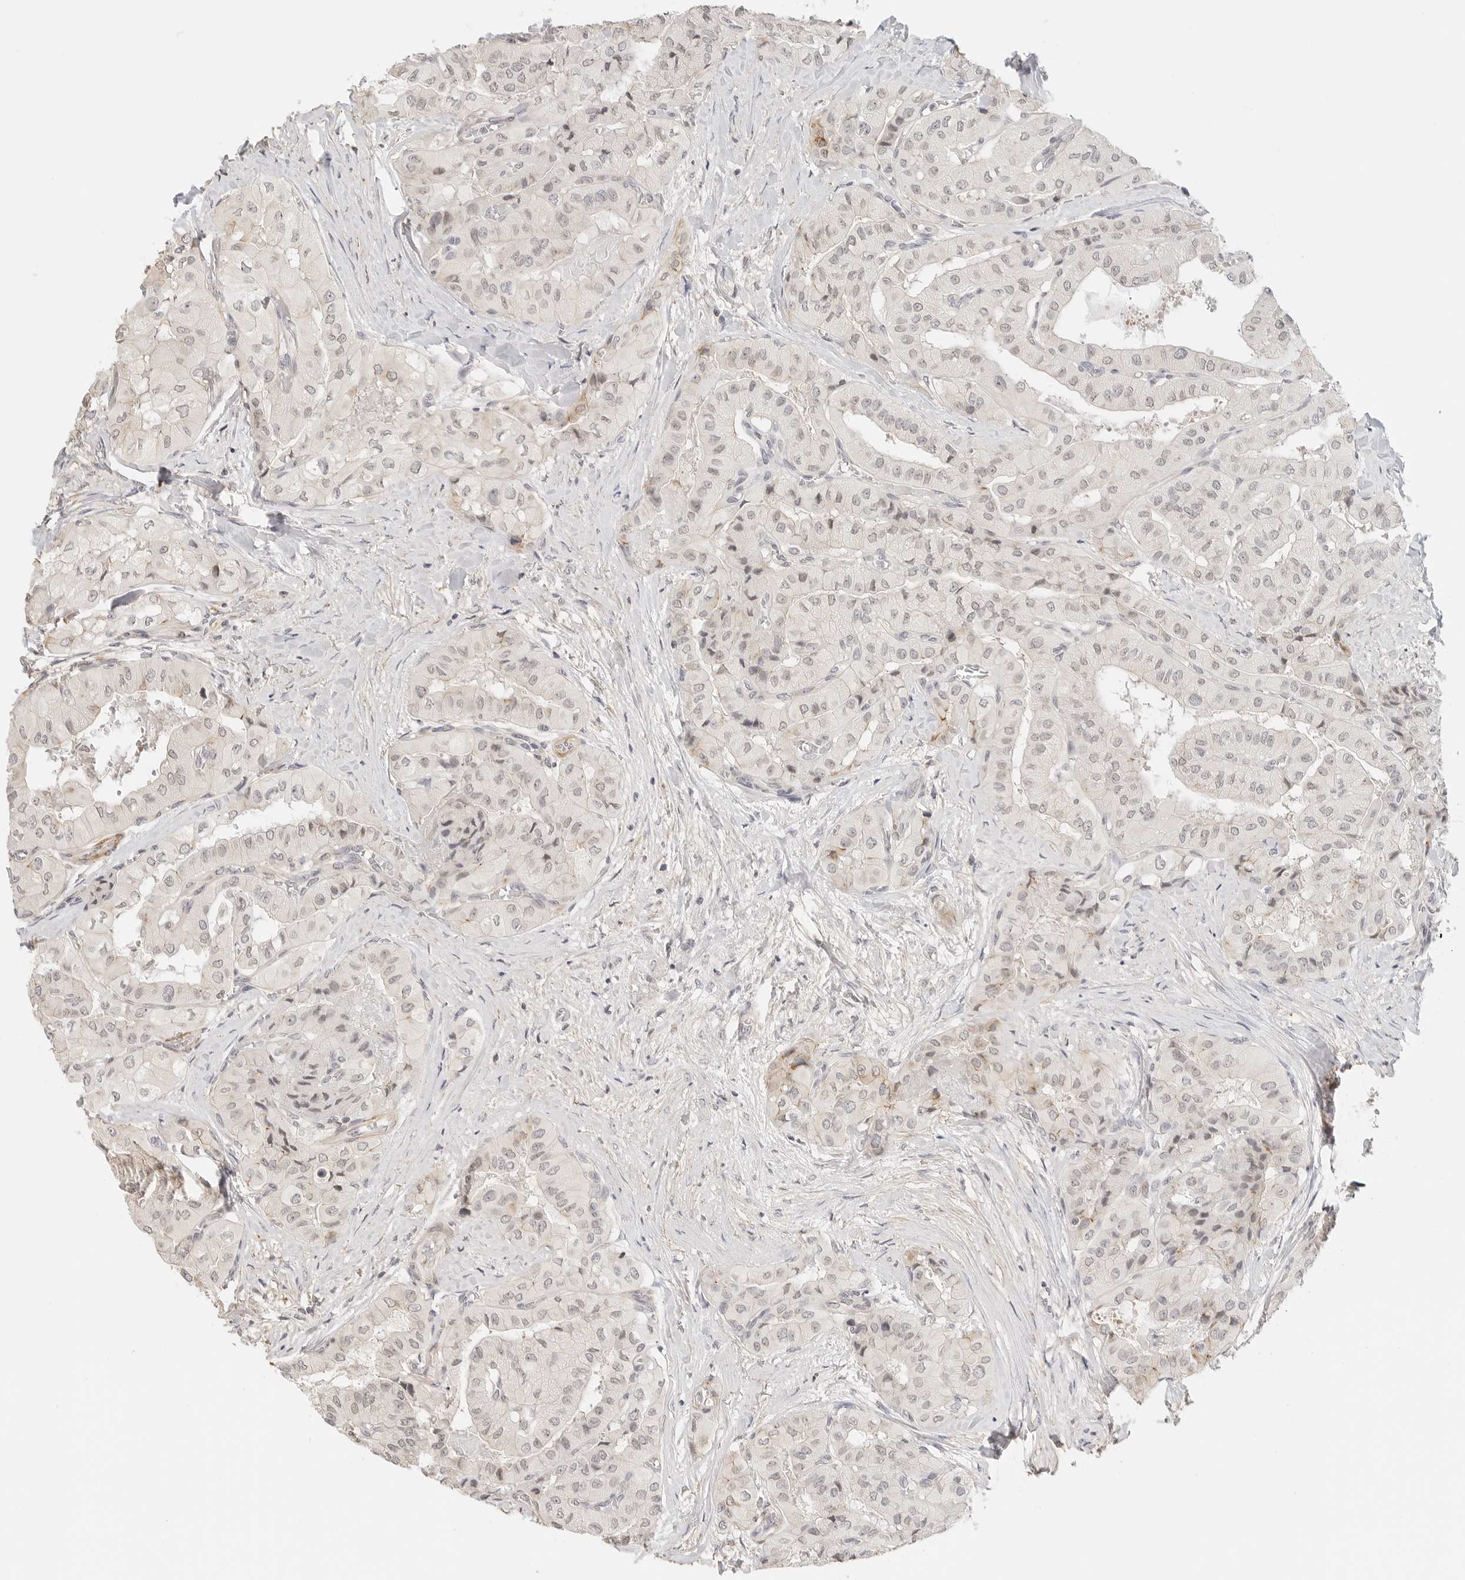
{"staining": {"intensity": "weak", "quantity": "<25%", "location": "cytoplasmic/membranous"}, "tissue": "thyroid cancer", "cell_type": "Tumor cells", "image_type": "cancer", "snomed": [{"axis": "morphology", "description": "Papillary adenocarcinoma, NOS"}, {"axis": "topography", "description": "Thyroid gland"}], "caption": "There is no significant expression in tumor cells of thyroid papillary adenocarcinoma.", "gene": "PCDH19", "patient": {"sex": "female", "age": 59}}